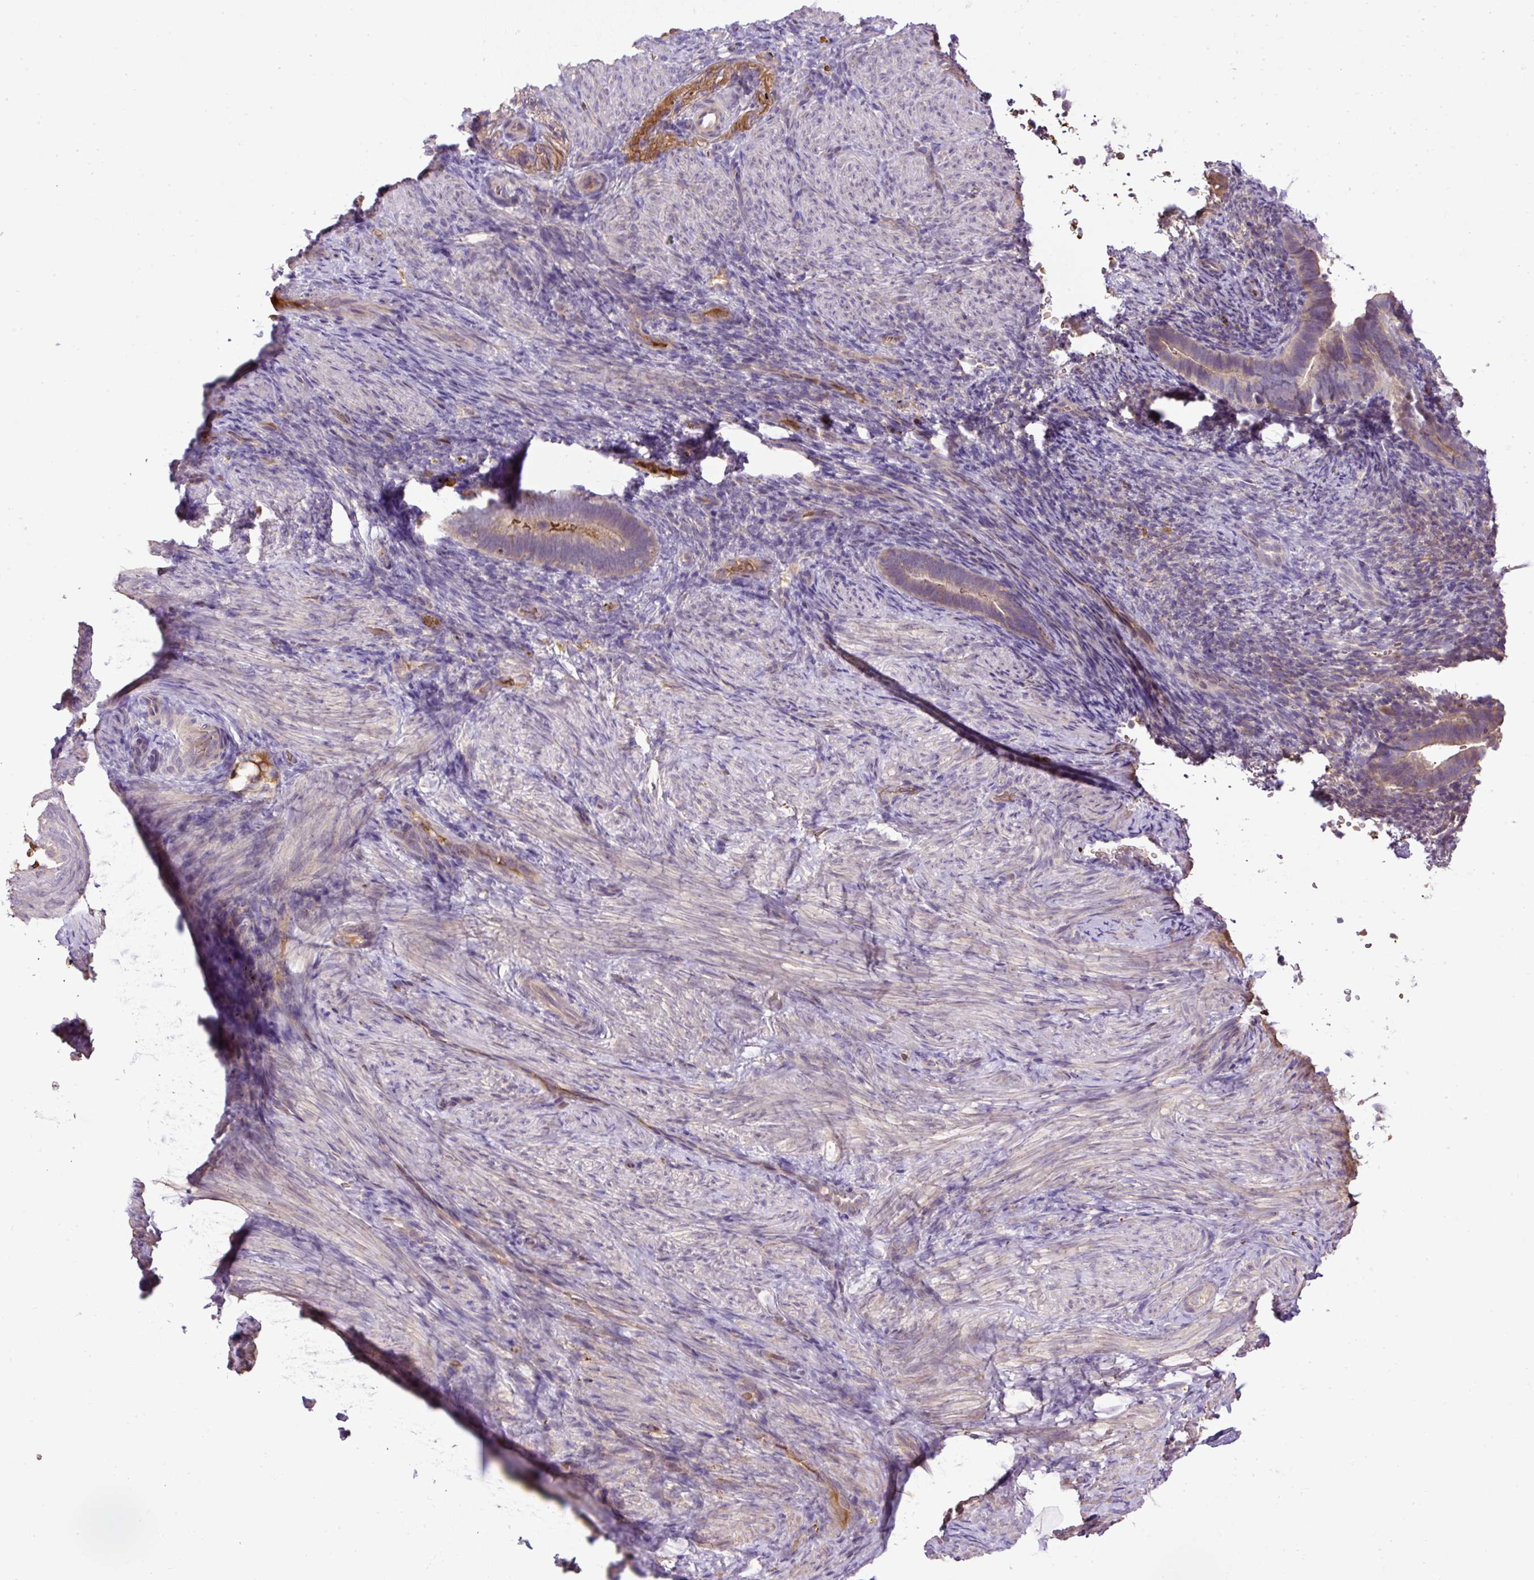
{"staining": {"intensity": "negative", "quantity": "none", "location": "none"}, "tissue": "endometrium", "cell_type": "Cells in endometrial stroma", "image_type": "normal", "snomed": [{"axis": "morphology", "description": "Normal tissue, NOS"}, {"axis": "topography", "description": "Endometrium"}], "caption": "This is a image of immunohistochemistry (IHC) staining of normal endometrium, which shows no expression in cells in endometrial stroma. Brightfield microscopy of IHC stained with DAB (brown) and hematoxylin (blue), captured at high magnification.", "gene": "CXCL13", "patient": {"sex": "female", "age": 34}}